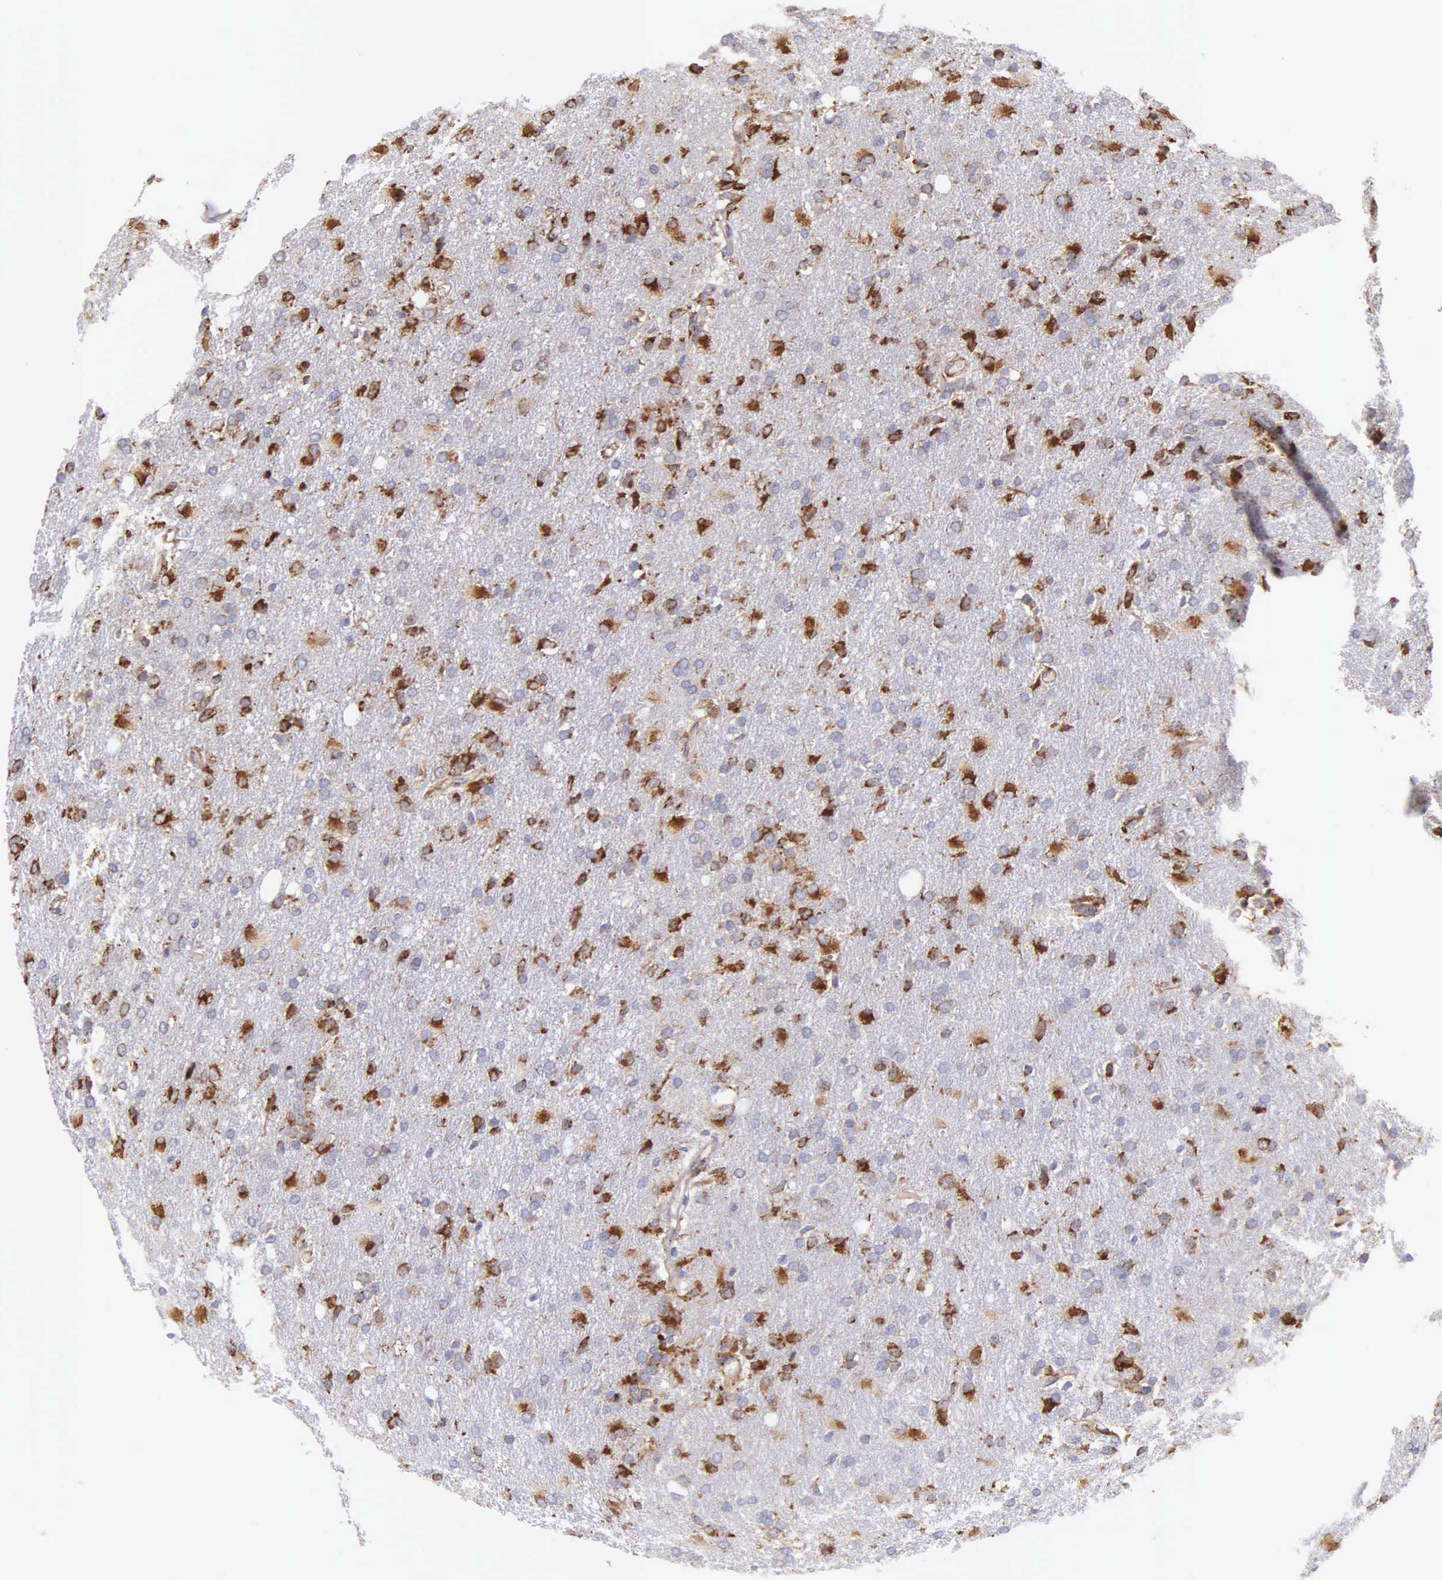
{"staining": {"intensity": "strong", "quantity": "25%-75%", "location": "cytoplasmic/membranous"}, "tissue": "glioma", "cell_type": "Tumor cells", "image_type": "cancer", "snomed": [{"axis": "morphology", "description": "Glioma, malignant, High grade"}, {"axis": "topography", "description": "Brain"}], "caption": "Immunohistochemistry of glioma reveals high levels of strong cytoplasmic/membranous staining in about 25%-75% of tumor cells.", "gene": "CKAP4", "patient": {"sex": "male", "age": 68}}